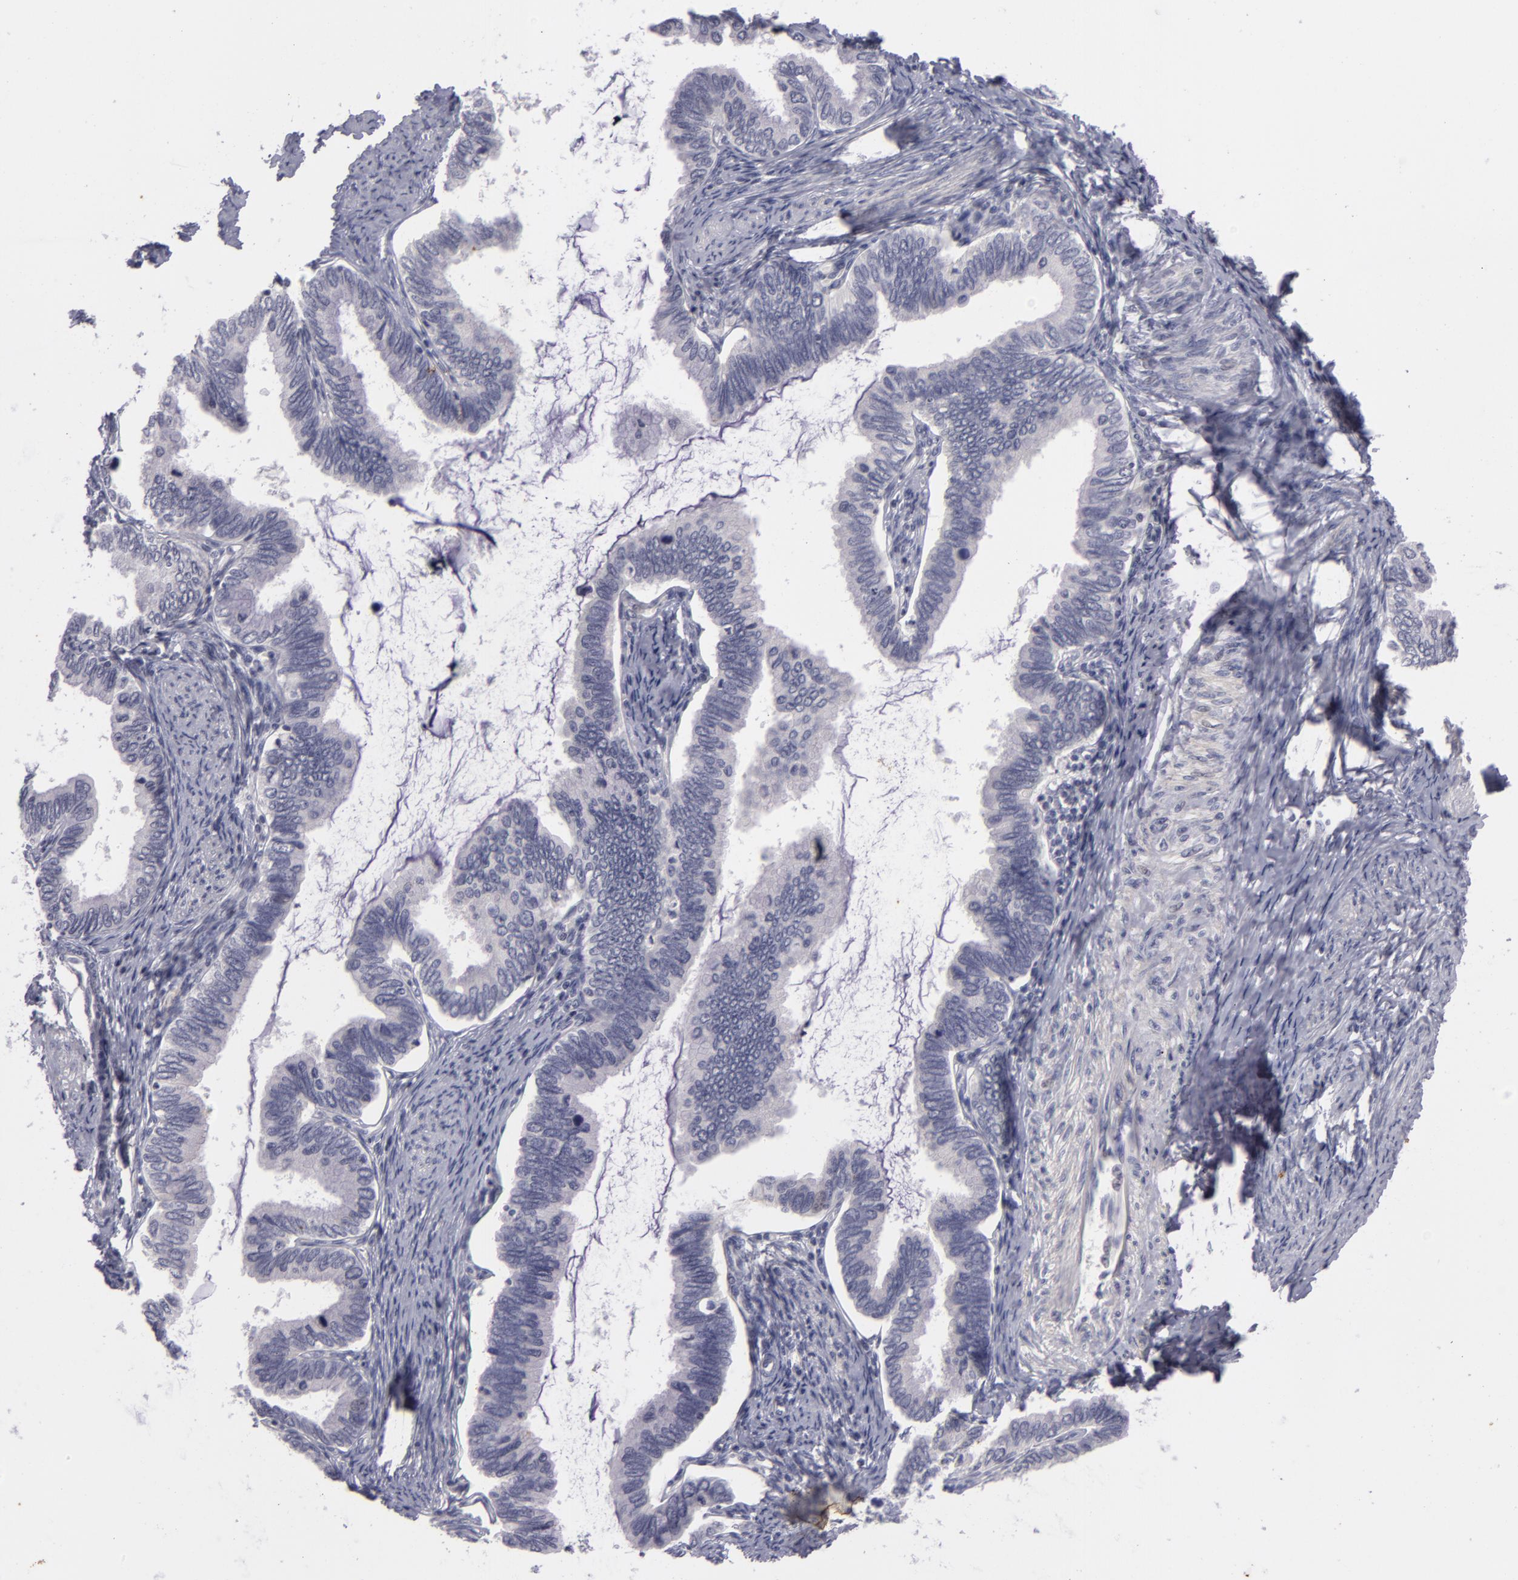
{"staining": {"intensity": "negative", "quantity": "none", "location": "none"}, "tissue": "cervical cancer", "cell_type": "Tumor cells", "image_type": "cancer", "snomed": [{"axis": "morphology", "description": "Adenocarcinoma, NOS"}, {"axis": "topography", "description": "Cervix"}], "caption": "Cervical cancer stained for a protein using IHC exhibits no staining tumor cells.", "gene": "NLGN4X", "patient": {"sex": "female", "age": 49}}